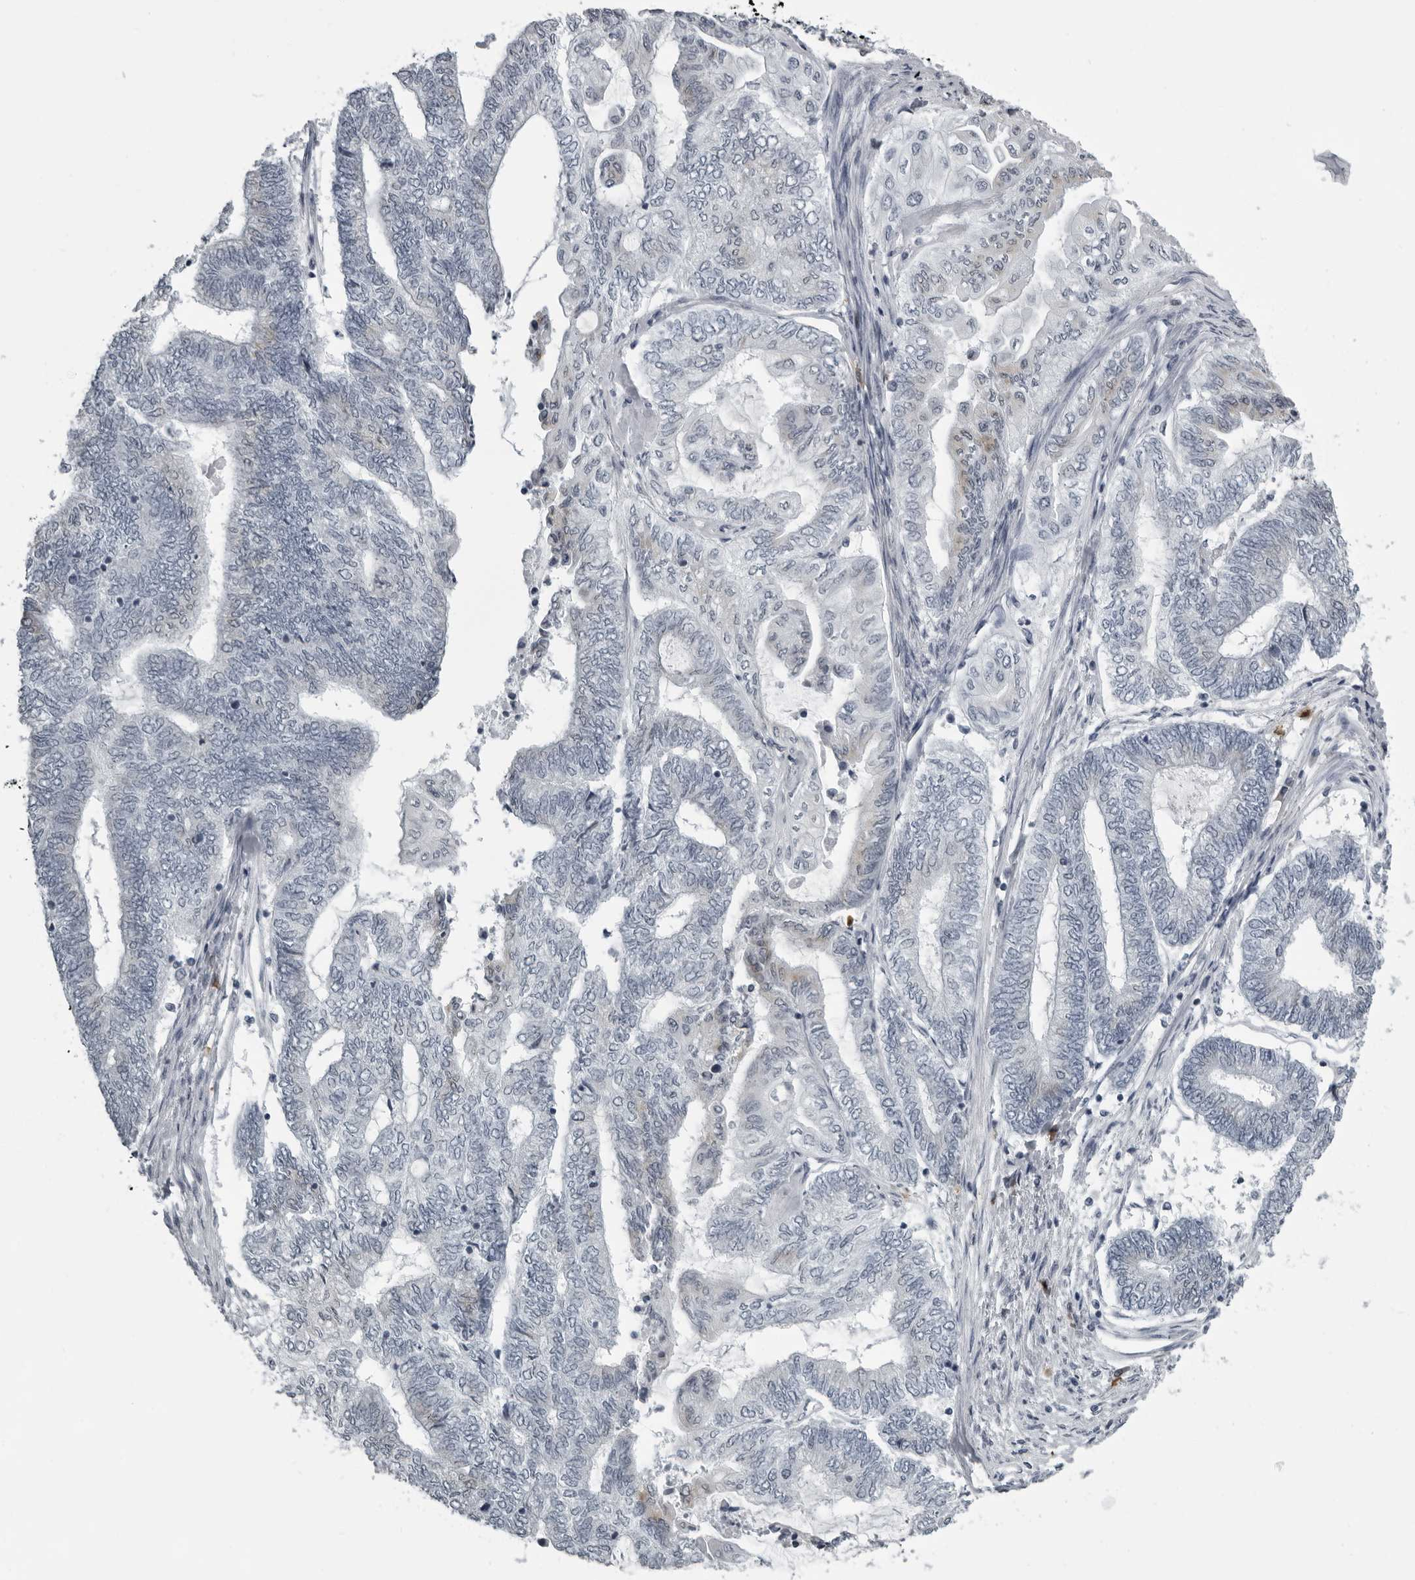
{"staining": {"intensity": "negative", "quantity": "none", "location": "none"}, "tissue": "endometrial cancer", "cell_type": "Tumor cells", "image_type": "cancer", "snomed": [{"axis": "morphology", "description": "Adenocarcinoma, NOS"}, {"axis": "topography", "description": "Uterus"}, {"axis": "topography", "description": "Endometrium"}], "caption": "This is a histopathology image of IHC staining of endometrial adenocarcinoma, which shows no expression in tumor cells.", "gene": "RTCA", "patient": {"sex": "female", "age": 70}}